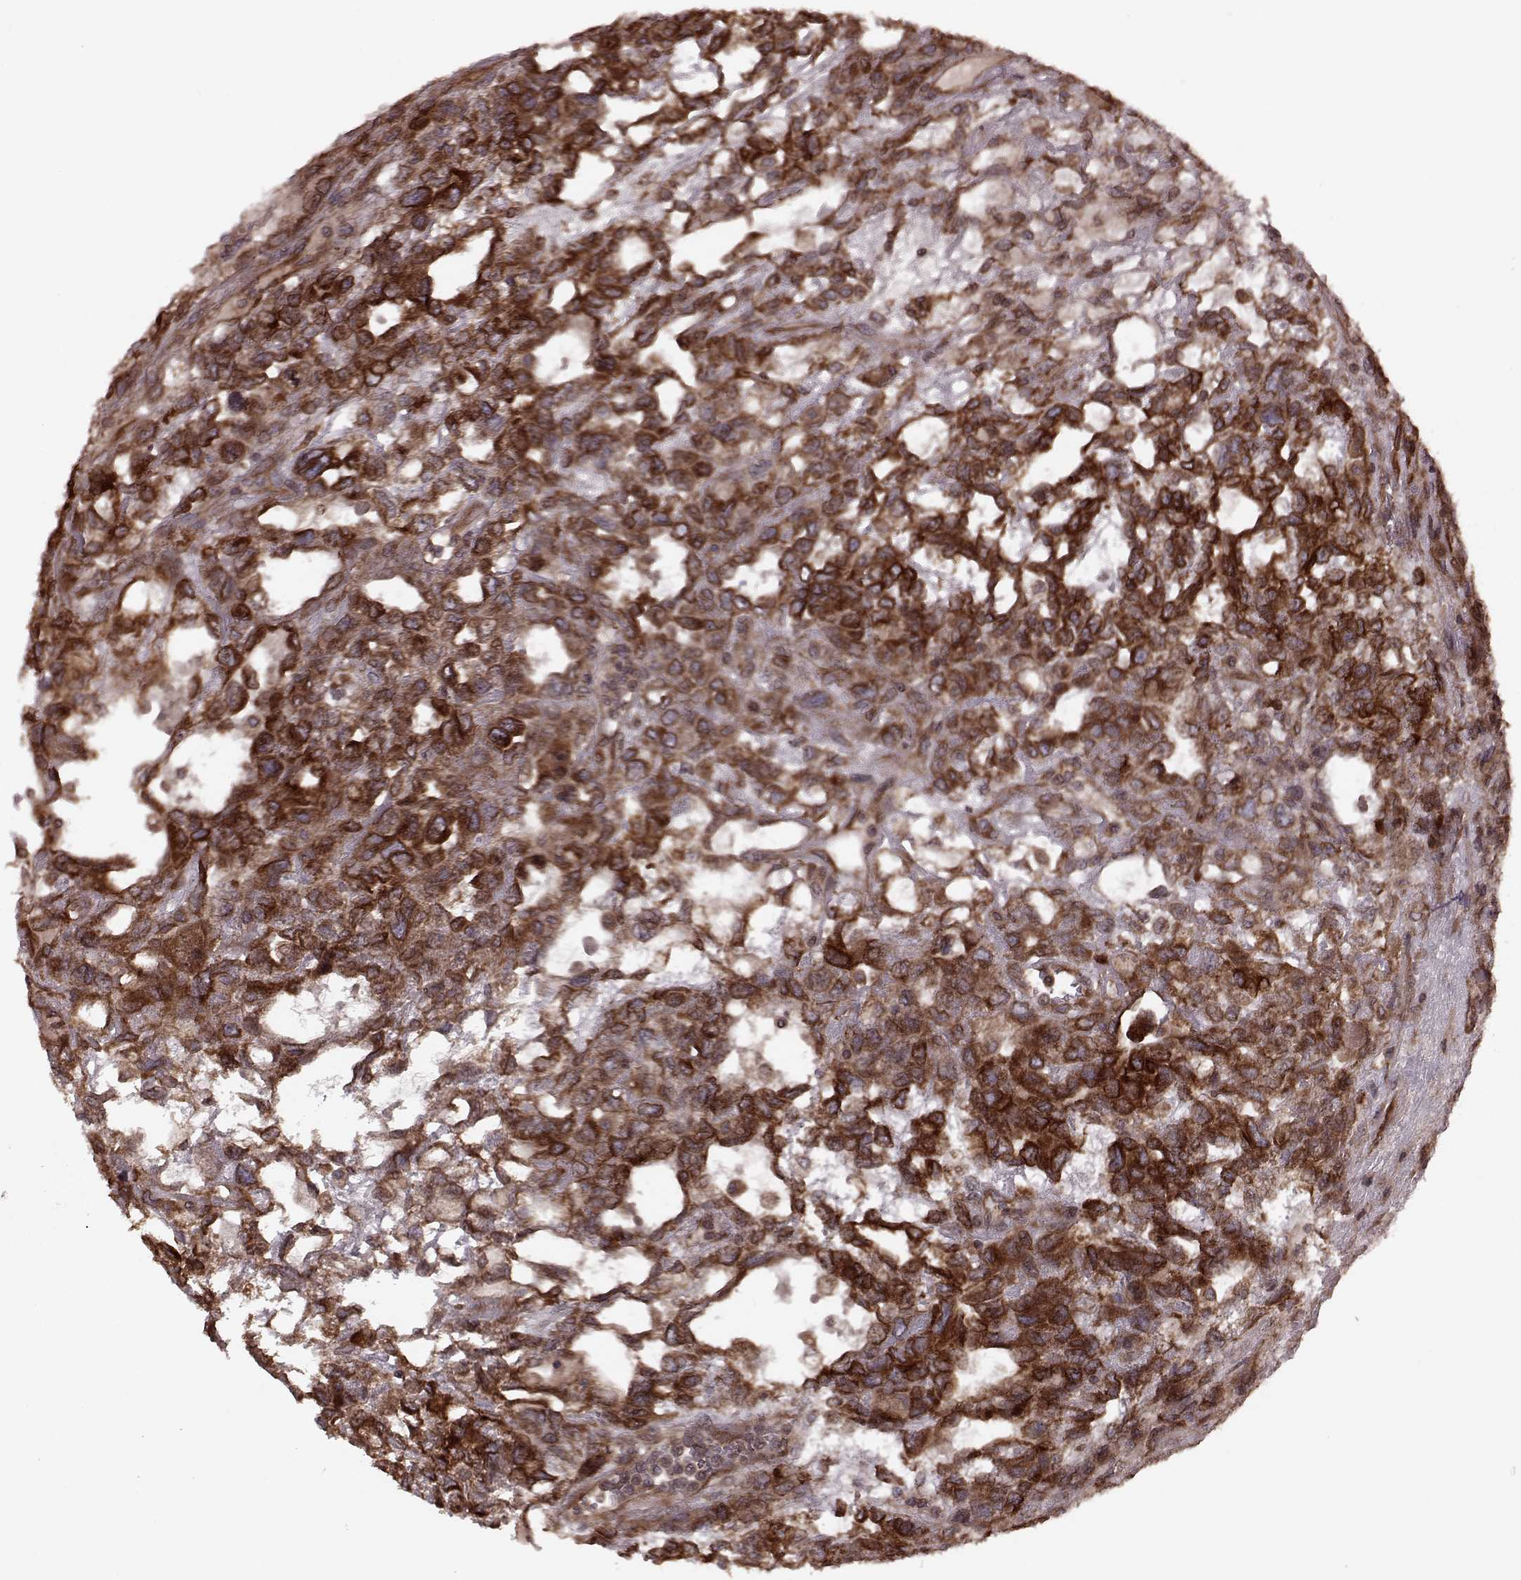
{"staining": {"intensity": "strong", "quantity": ">75%", "location": "cytoplasmic/membranous"}, "tissue": "testis cancer", "cell_type": "Tumor cells", "image_type": "cancer", "snomed": [{"axis": "morphology", "description": "Seminoma, NOS"}, {"axis": "topography", "description": "Testis"}], "caption": "Strong cytoplasmic/membranous staining is present in approximately >75% of tumor cells in testis cancer (seminoma).", "gene": "AGPAT1", "patient": {"sex": "male", "age": 52}}